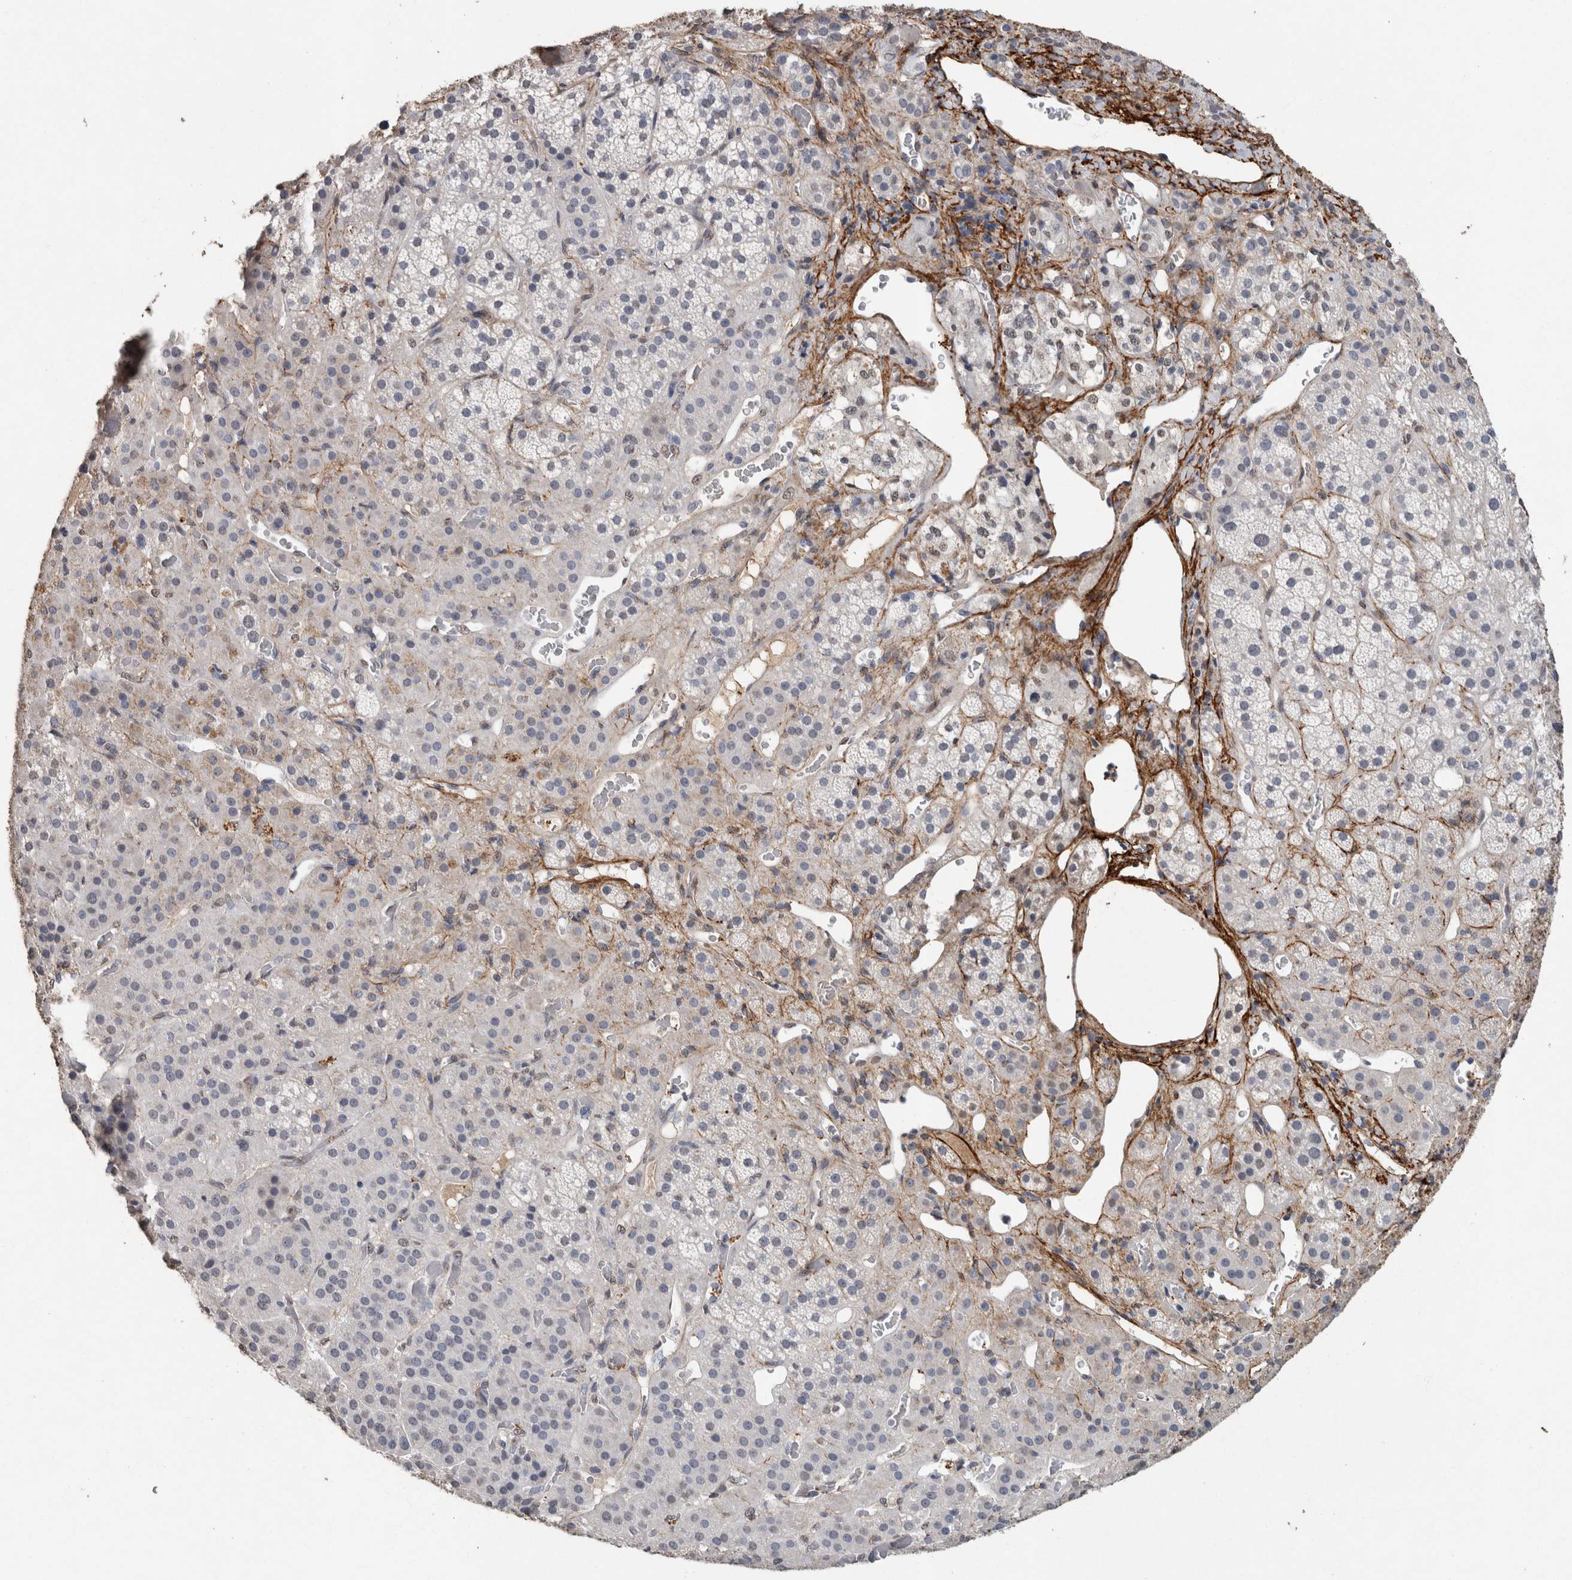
{"staining": {"intensity": "negative", "quantity": "none", "location": "none"}, "tissue": "adrenal gland", "cell_type": "Glandular cells", "image_type": "normal", "snomed": [{"axis": "morphology", "description": "Normal tissue, NOS"}, {"axis": "topography", "description": "Adrenal gland"}], "caption": "DAB (3,3'-diaminobenzidine) immunohistochemical staining of normal adrenal gland shows no significant positivity in glandular cells.", "gene": "LTBP1", "patient": {"sex": "male", "age": 57}}